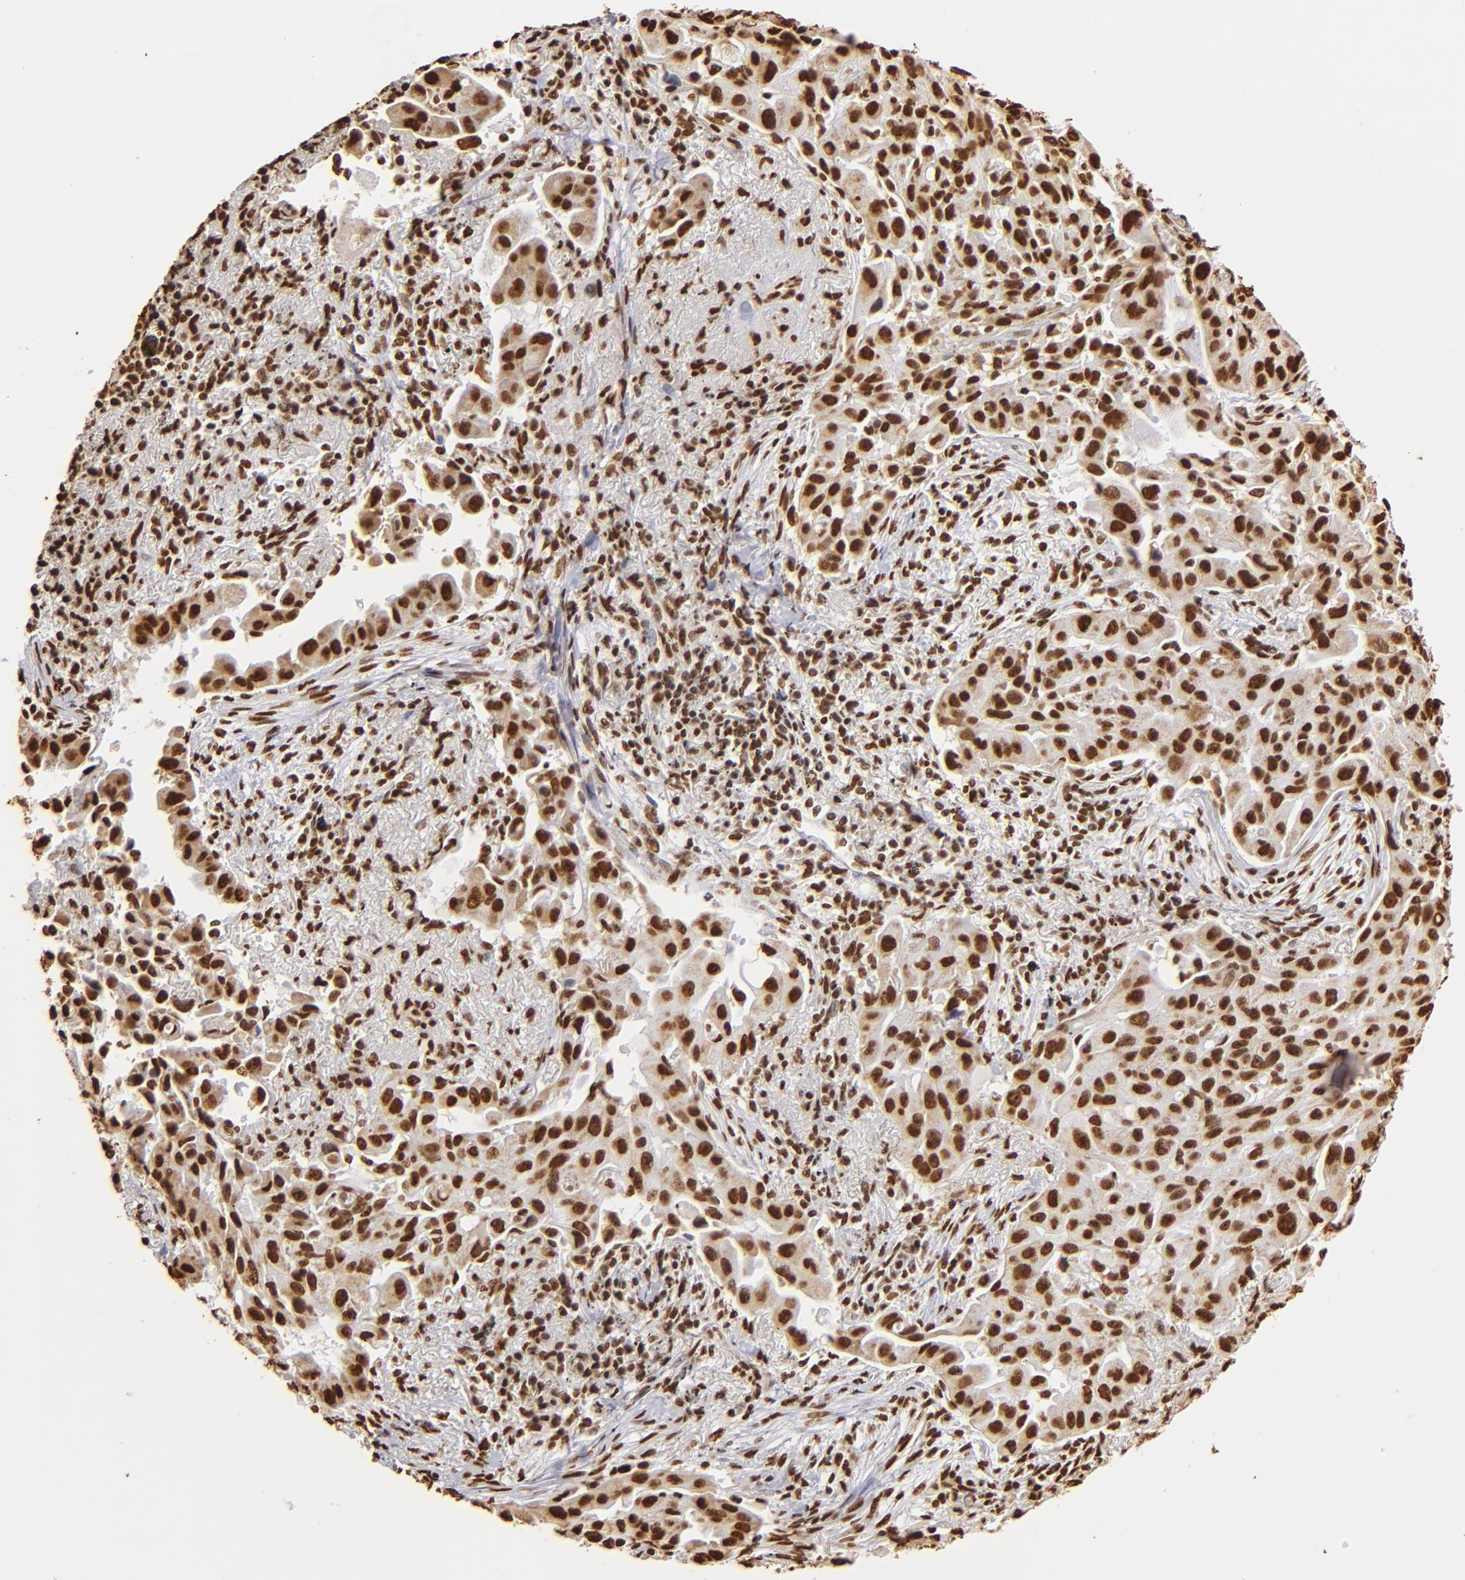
{"staining": {"intensity": "strong", "quantity": ">75%", "location": "nuclear"}, "tissue": "lung cancer", "cell_type": "Tumor cells", "image_type": "cancer", "snomed": [{"axis": "morphology", "description": "Adenocarcinoma, NOS"}, {"axis": "topography", "description": "Lung"}], "caption": "The histopathology image exhibits a brown stain indicating the presence of a protein in the nuclear of tumor cells in lung cancer.", "gene": "ILF3", "patient": {"sex": "male", "age": 68}}